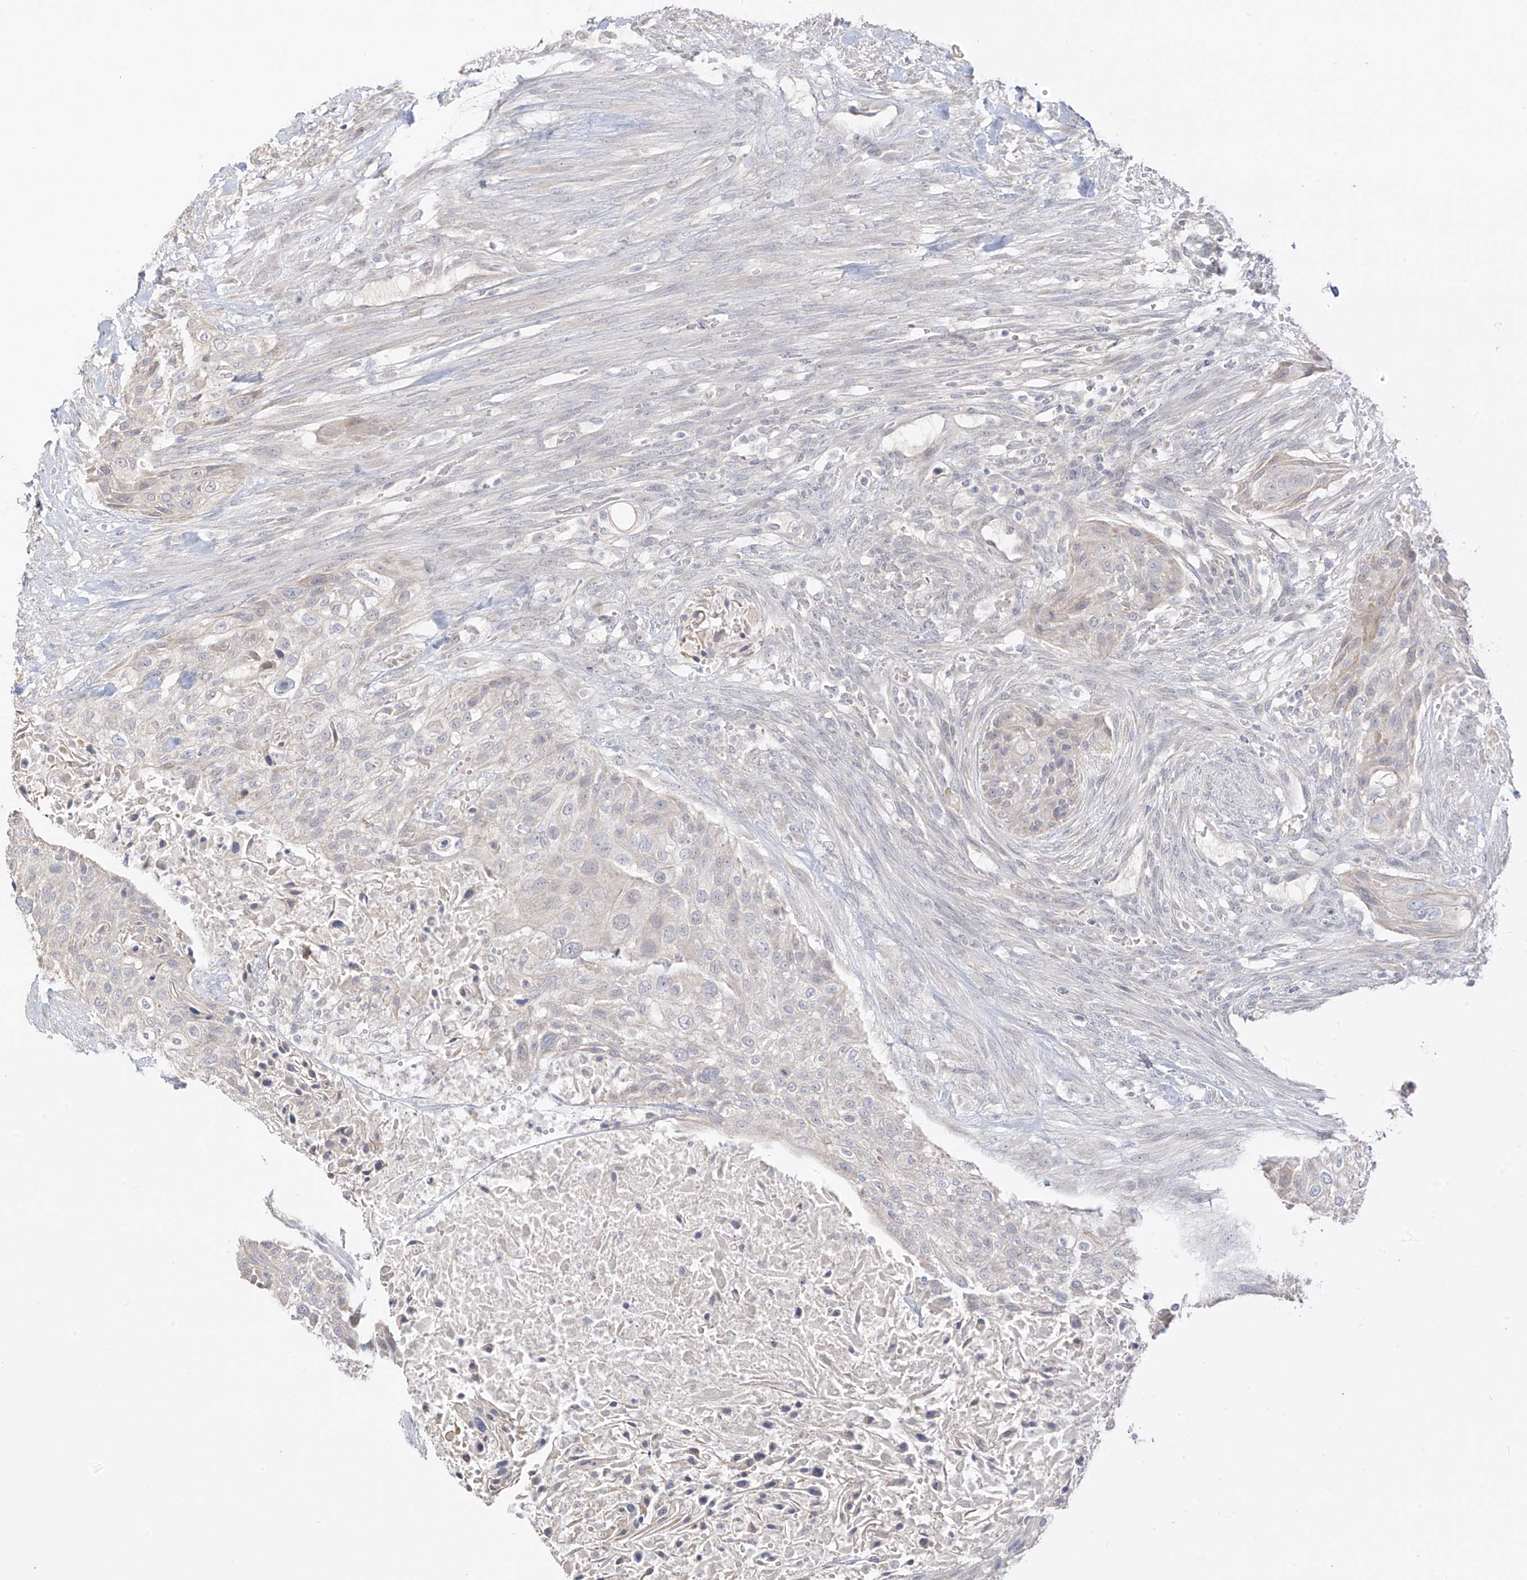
{"staining": {"intensity": "negative", "quantity": "none", "location": "none"}, "tissue": "urothelial cancer", "cell_type": "Tumor cells", "image_type": "cancer", "snomed": [{"axis": "morphology", "description": "Urothelial carcinoma, High grade"}, {"axis": "topography", "description": "Urinary bladder"}], "caption": "Urothelial cancer was stained to show a protein in brown. There is no significant positivity in tumor cells. (IHC, brightfield microscopy, high magnification).", "gene": "DCDC2", "patient": {"sex": "male", "age": 35}}